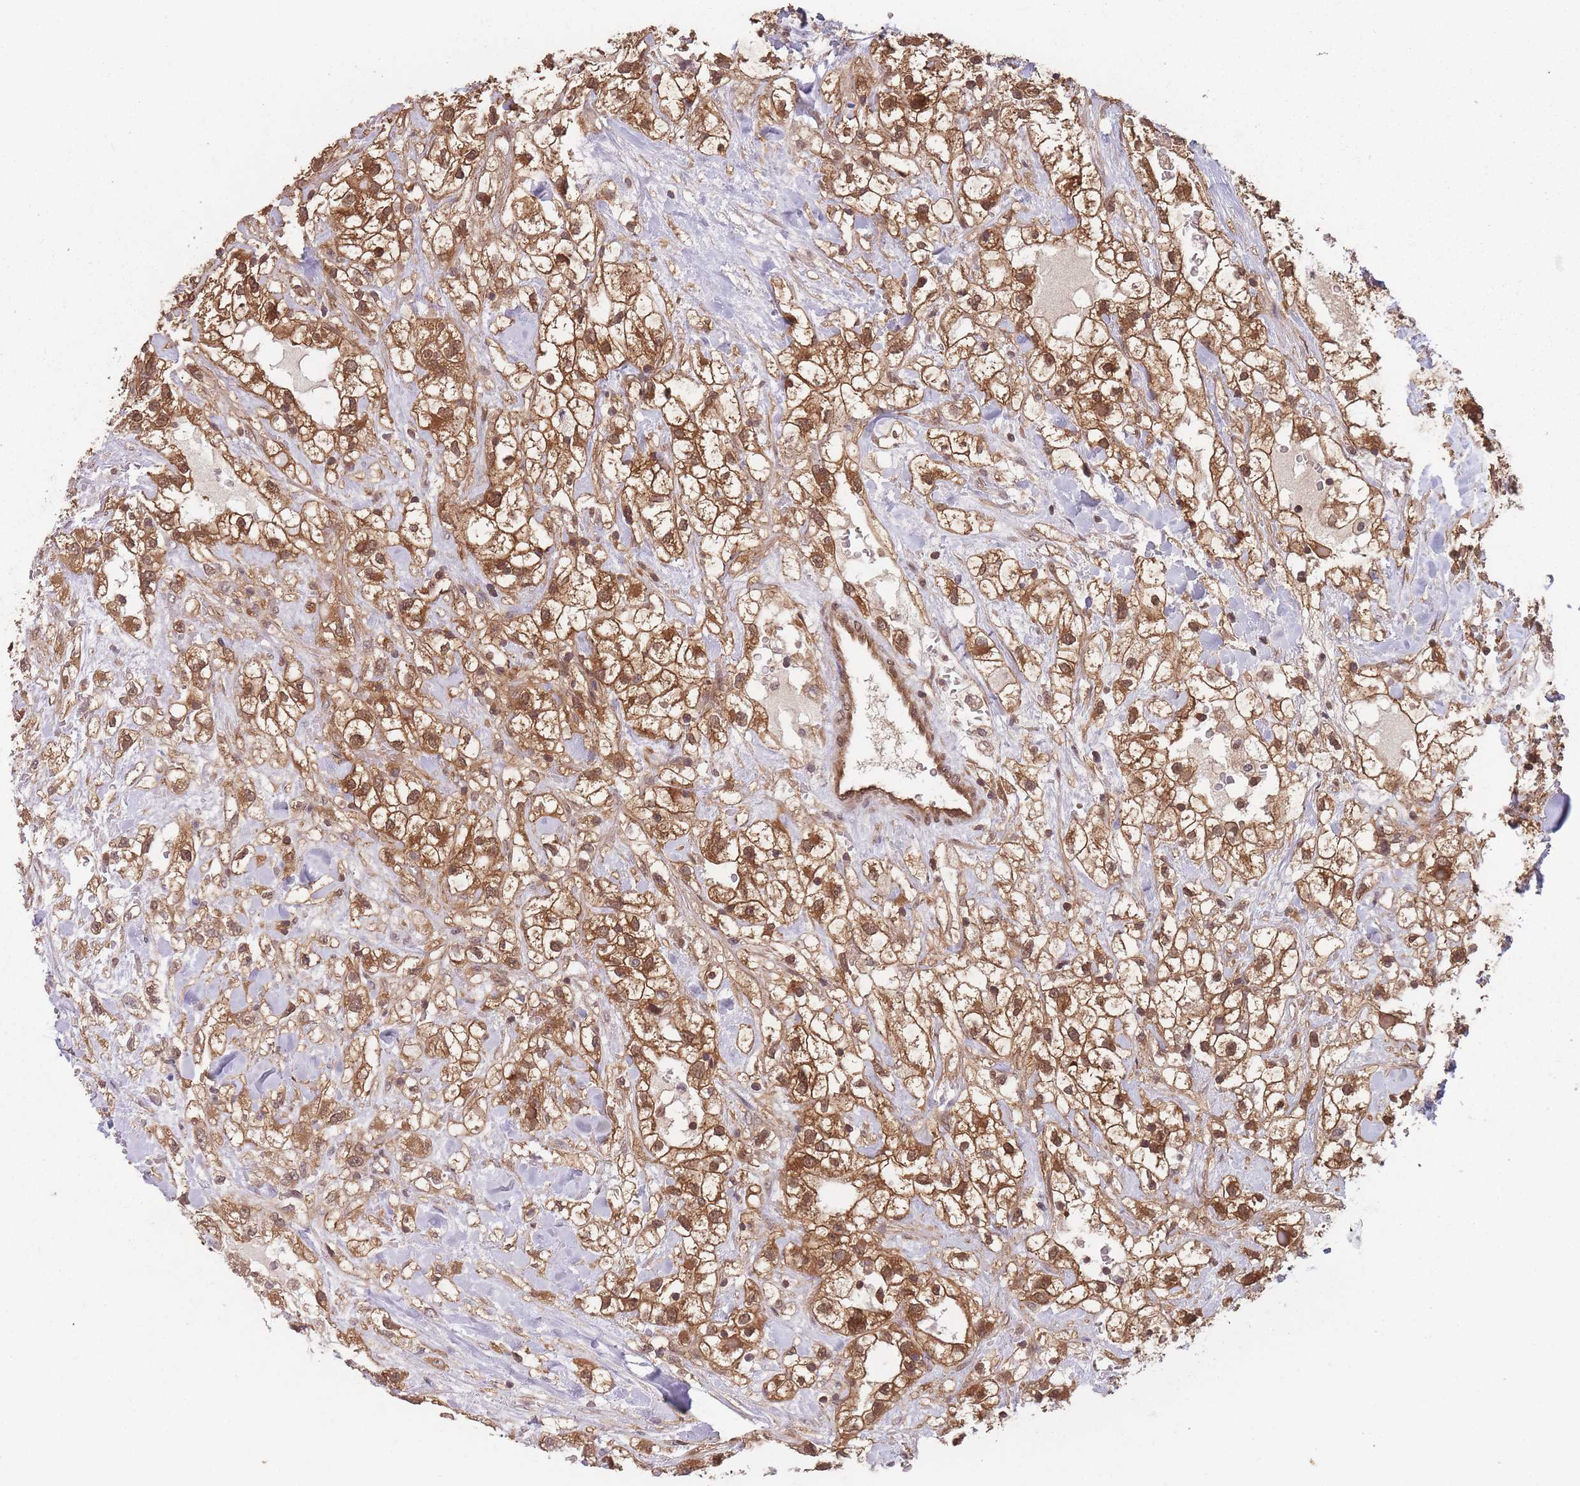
{"staining": {"intensity": "strong", "quantity": ">75%", "location": "cytoplasmic/membranous,nuclear"}, "tissue": "renal cancer", "cell_type": "Tumor cells", "image_type": "cancer", "snomed": [{"axis": "morphology", "description": "Adenocarcinoma, NOS"}, {"axis": "topography", "description": "Kidney"}], "caption": "This image demonstrates adenocarcinoma (renal) stained with IHC to label a protein in brown. The cytoplasmic/membranous and nuclear of tumor cells show strong positivity for the protein. Nuclei are counter-stained blue.", "gene": "PPP6R3", "patient": {"sex": "male", "age": 59}}